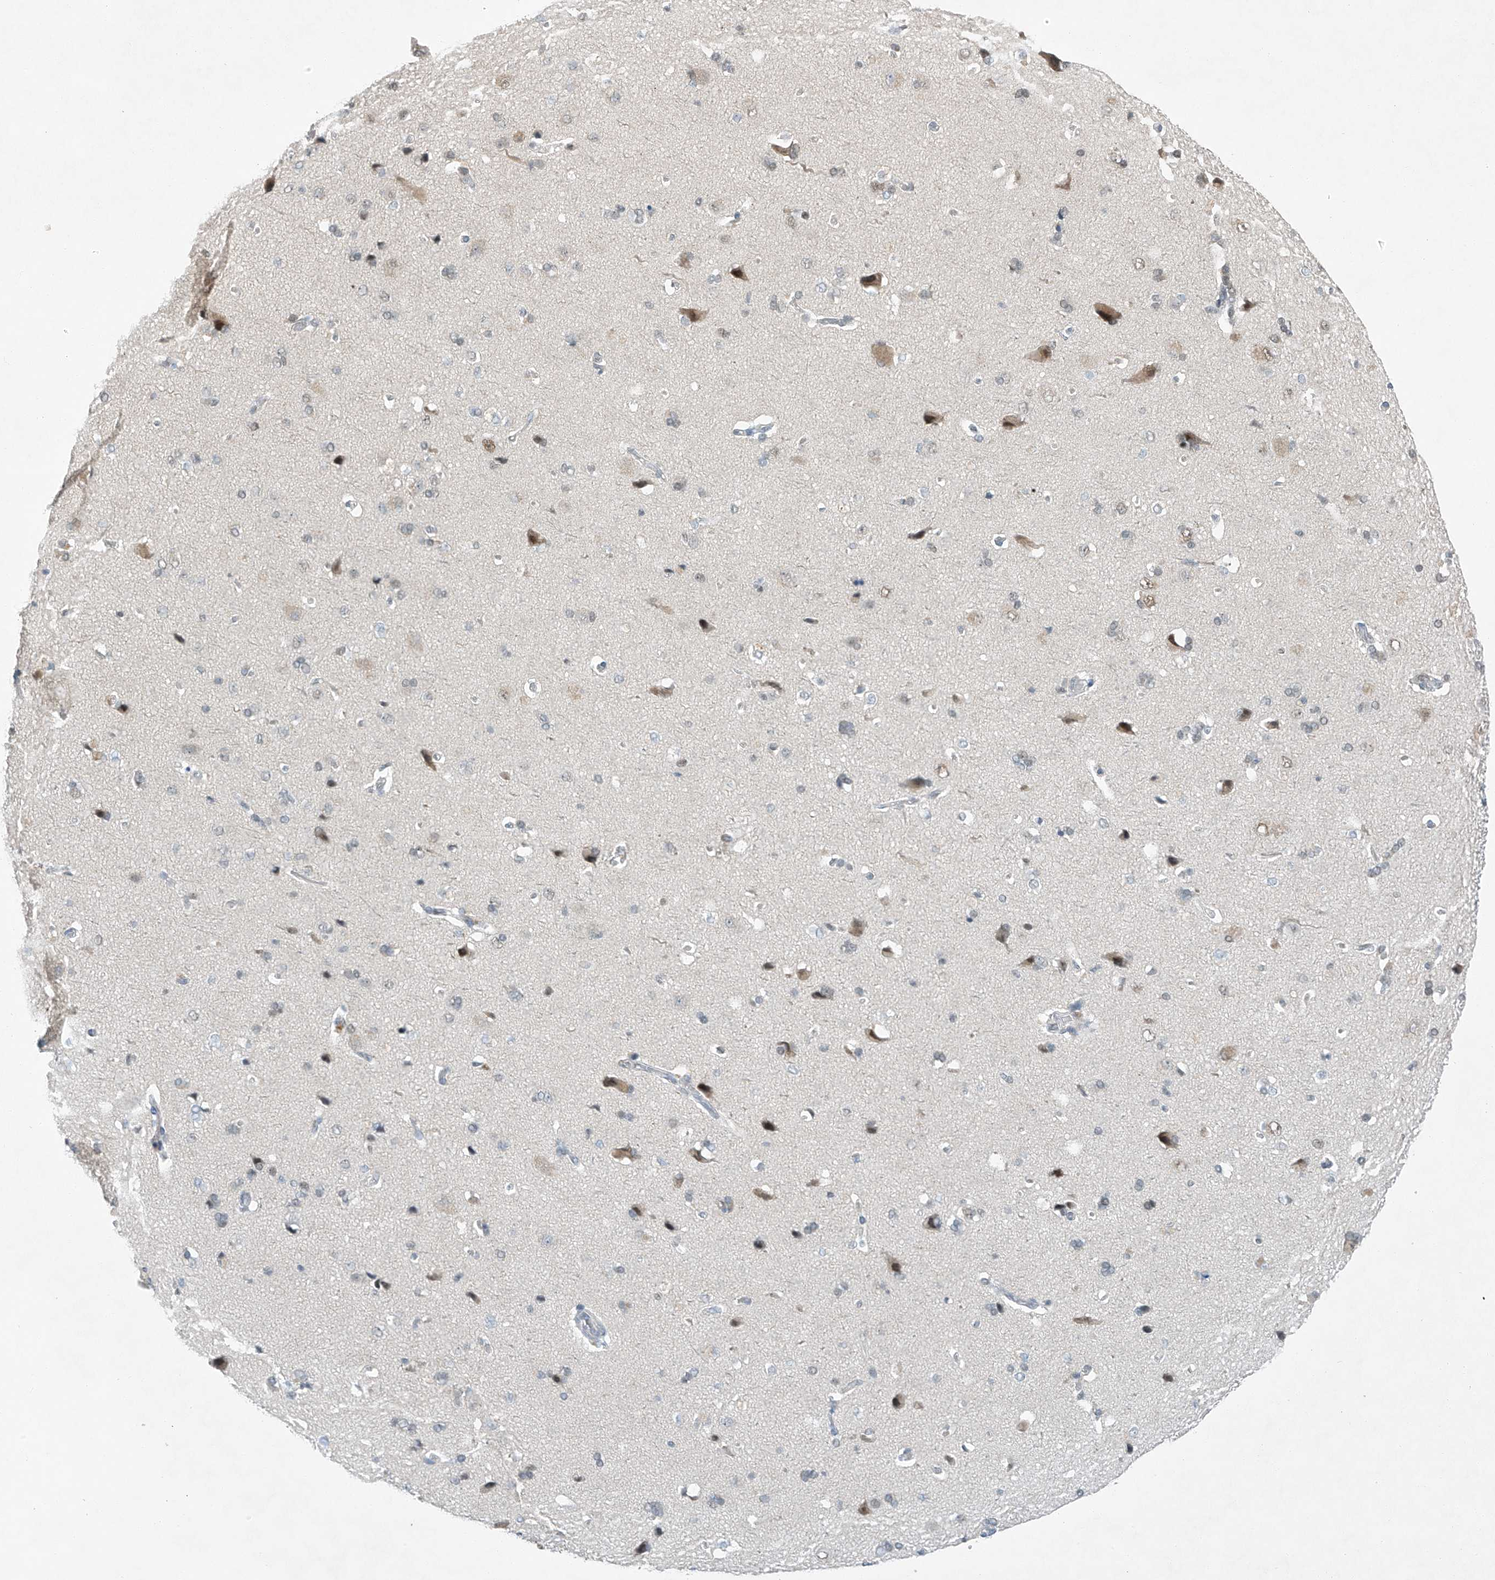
{"staining": {"intensity": "negative", "quantity": "none", "location": "none"}, "tissue": "cerebral cortex", "cell_type": "Endothelial cells", "image_type": "normal", "snomed": [{"axis": "morphology", "description": "Normal tissue, NOS"}, {"axis": "topography", "description": "Cerebral cortex"}], "caption": "Image shows no significant protein expression in endothelial cells of unremarkable cerebral cortex.", "gene": "TAF8", "patient": {"sex": "male", "age": 62}}